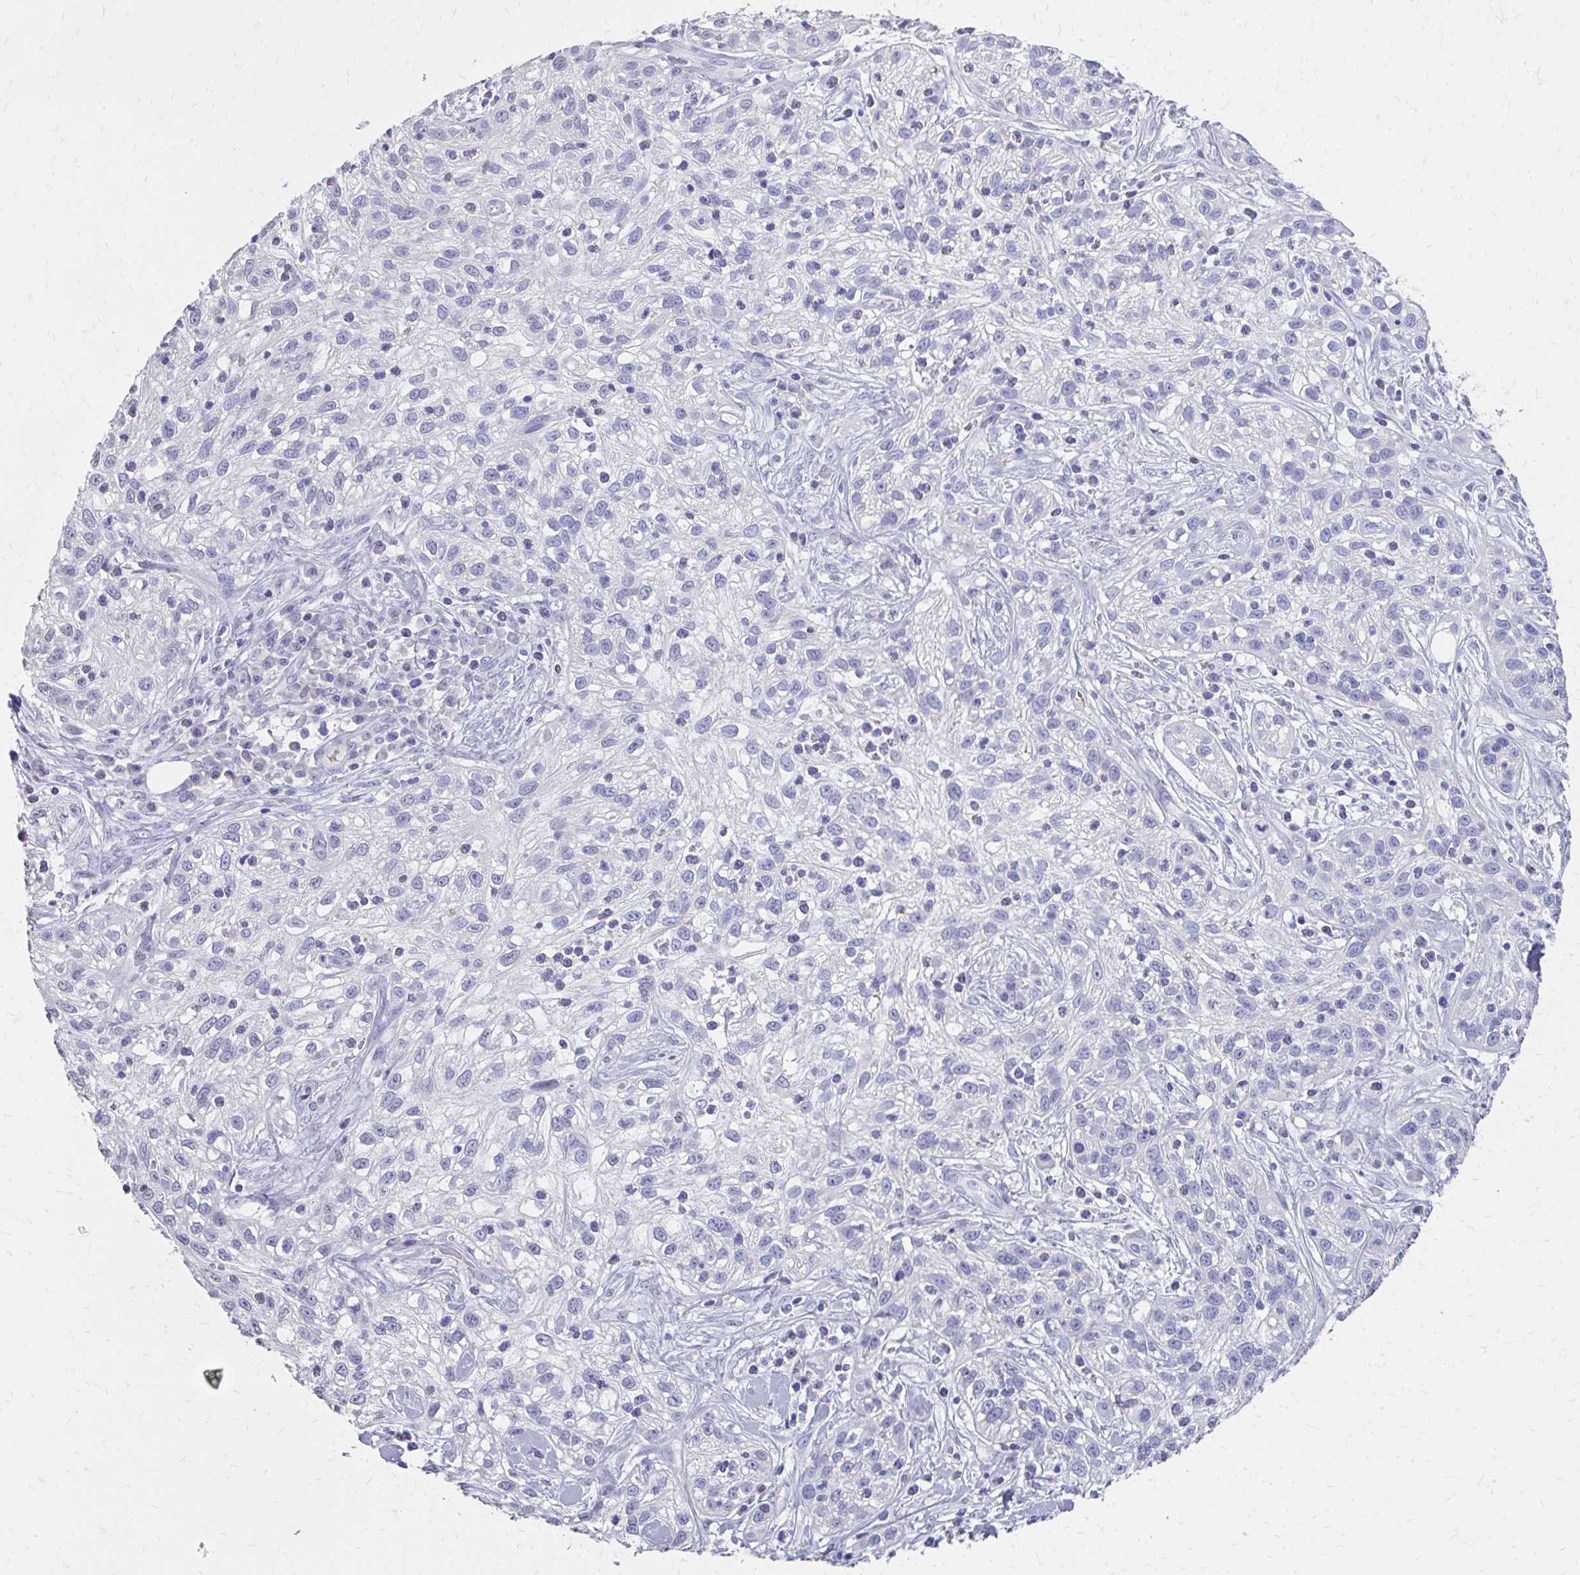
{"staining": {"intensity": "negative", "quantity": "none", "location": "none"}, "tissue": "skin cancer", "cell_type": "Tumor cells", "image_type": "cancer", "snomed": [{"axis": "morphology", "description": "Squamous cell carcinoma, NOS"}, {"axis": "topography", "description": "Skin"}], "caption": "Immunohistochemistry (IHC) photomicrograph of neoplastic tissue: human skin cancer stained with DAB exhibits no significant protein staining in tumor cells. (Brightfield microscopy of DAB (3,3'-diaminobenzidine) immunohistochemistry at high magnification).", "gene": "CFH", "patient": {"sex": "male", "age": 82}}